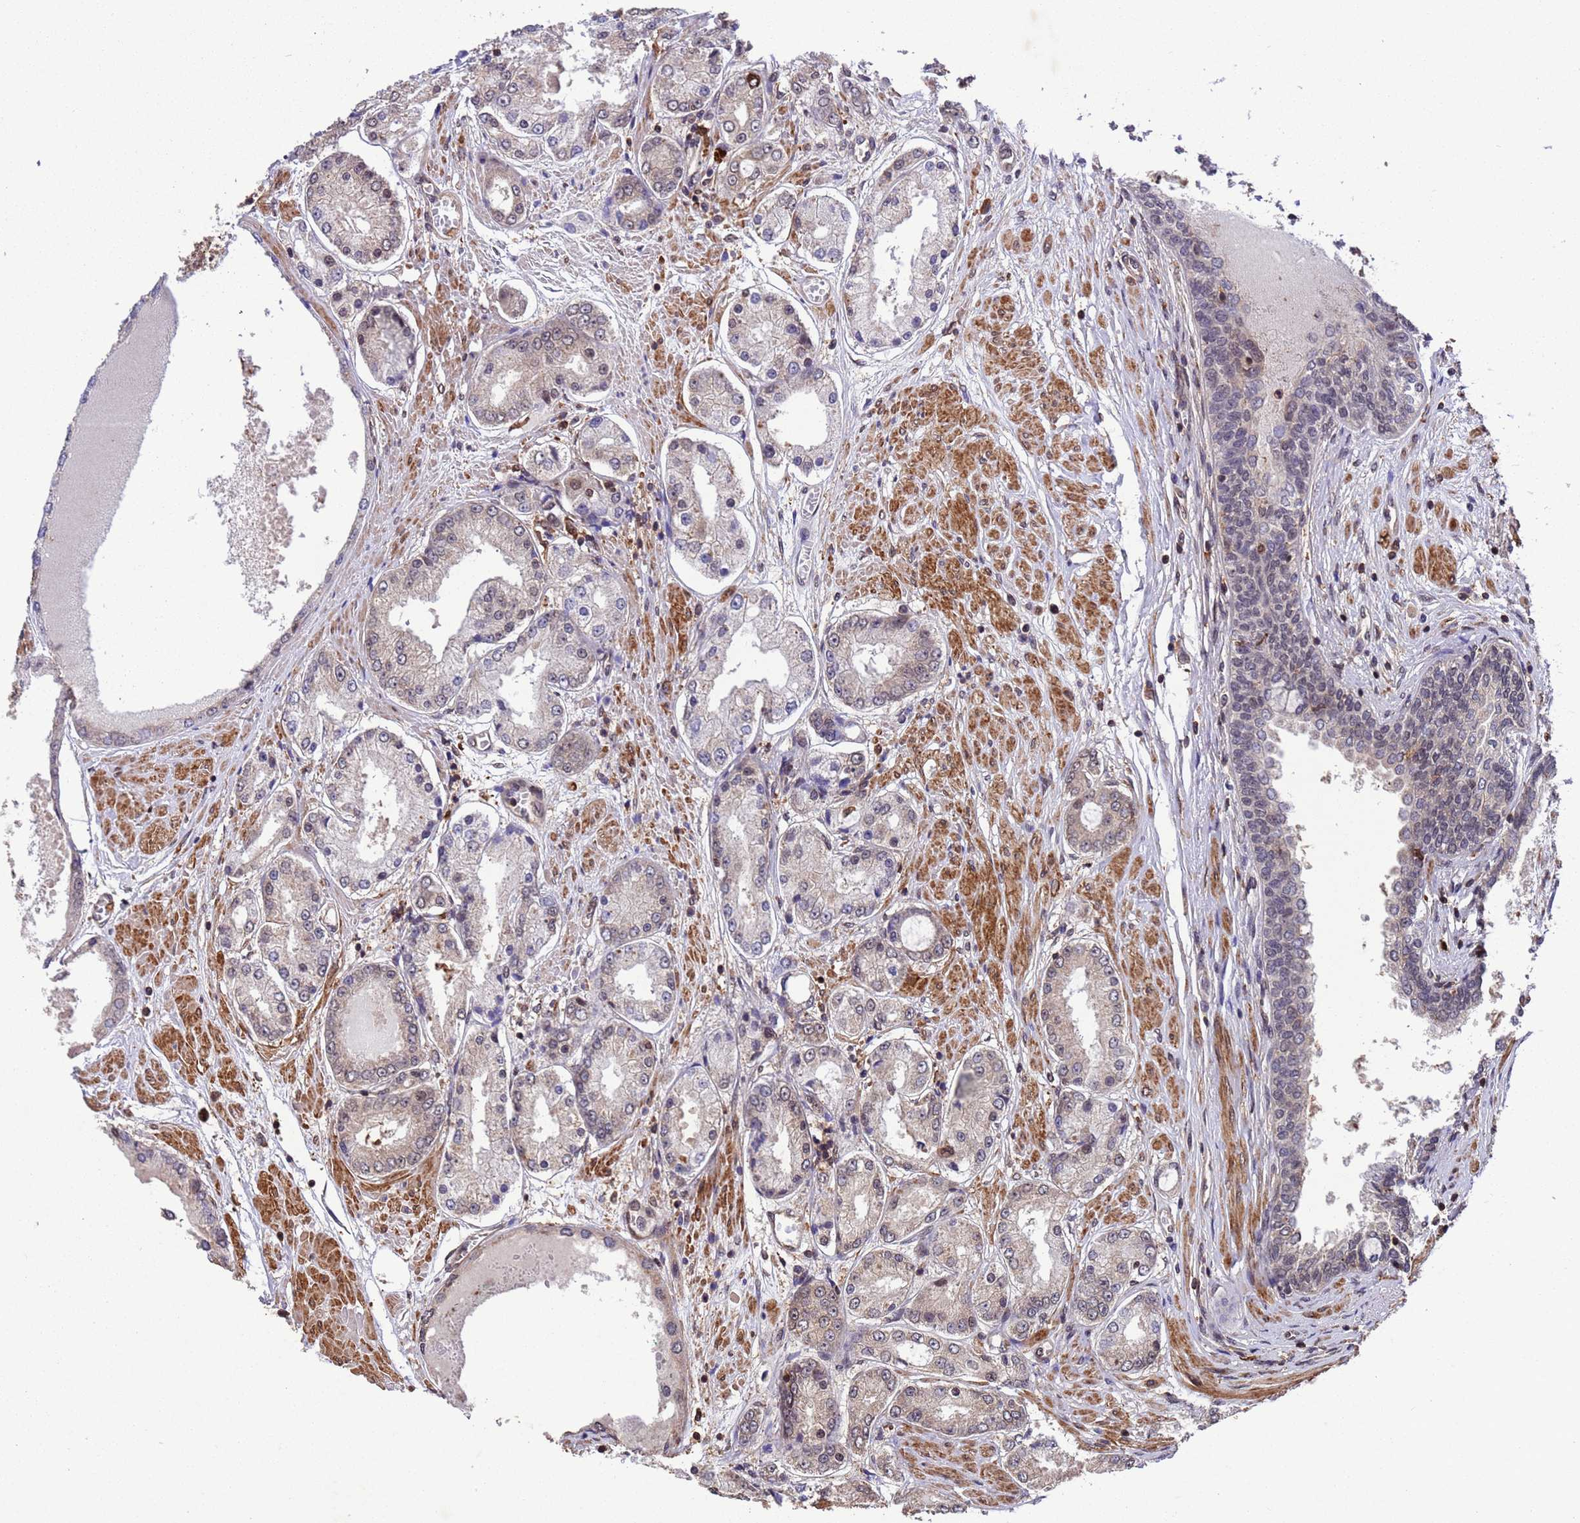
{"staining": {"intensity": "weak", "quantity": "<25%", "location": "nuclear"}, "tissue": "prostate cancer", "cell_type": "Tumor cells", "image_type": "cancer", "snomed": [{"axis": "morphology", "description": "Adenocarcinoma, High grade"}, {"axis": "topography", "description": "Prostate"}], "caption": "Immunohistochemistry (IHC) of human prostate cancer (adenocarcinoma (high-grade)) shows no positivity in tumor cells.", "gene": "VSTM4", "patient": {"sex": "male", "age": 59}}